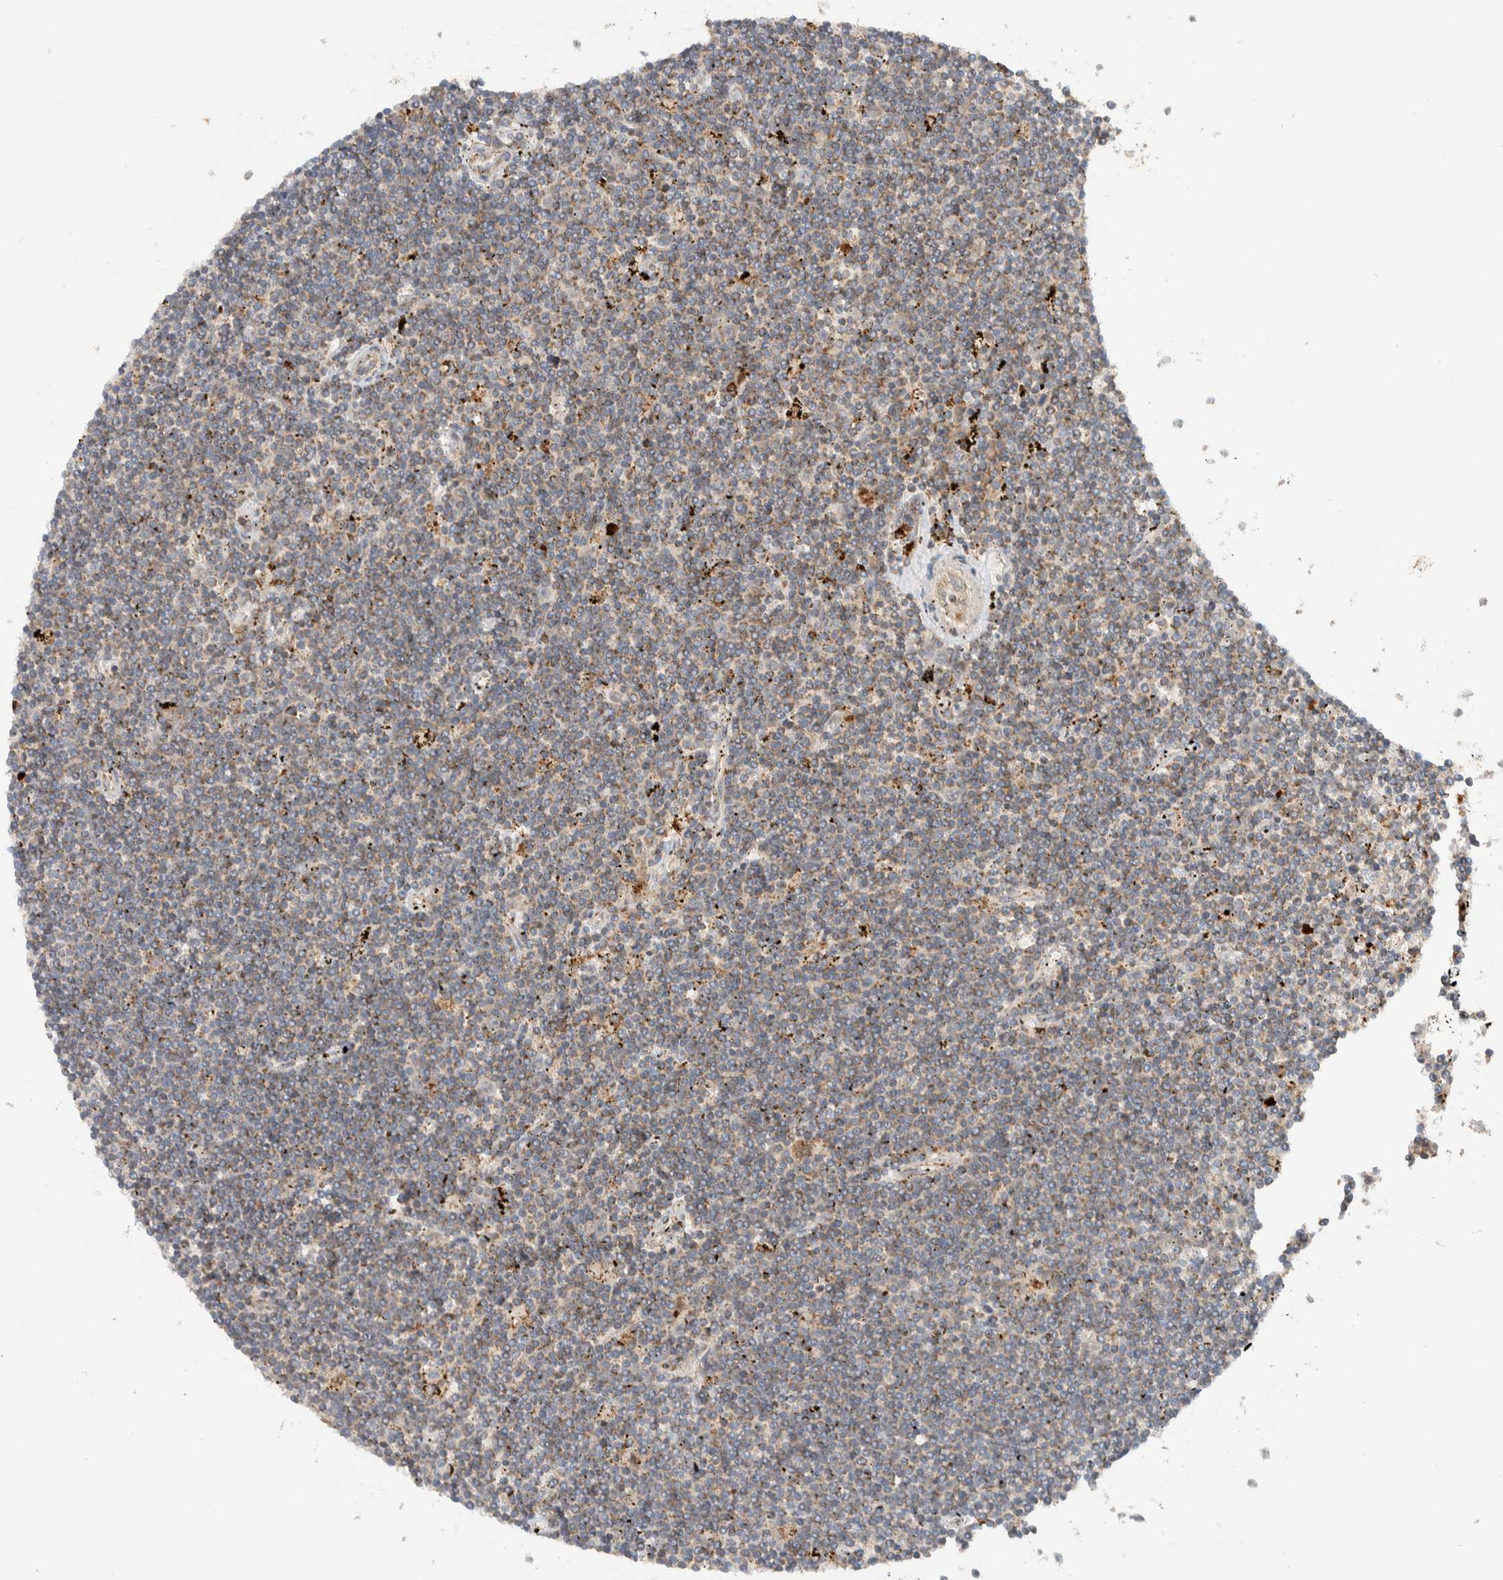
{"staining": {"intensity": "weak", "quantity": "25%-75%", "location": "cytoplasmic/membranous"}, "tissue": "lymphoma", "cell_type": "Tumor cells", "image_type": "cancer", "snomed": [{"axis": "morphology", "description": "Malignant lymphoma, non-Hodgkin's type, Low grade"}, {"axis": "topography", "description": "Spleen"}], "caption": "Low-grade malignant lymphoma, non-Hodgkin's type stained for a protein demonstrates weak cytoplasmic/membranous positivity in tumor cells.", "gene": "VPS53", "patient": {"sex": "male", "age": 76}}